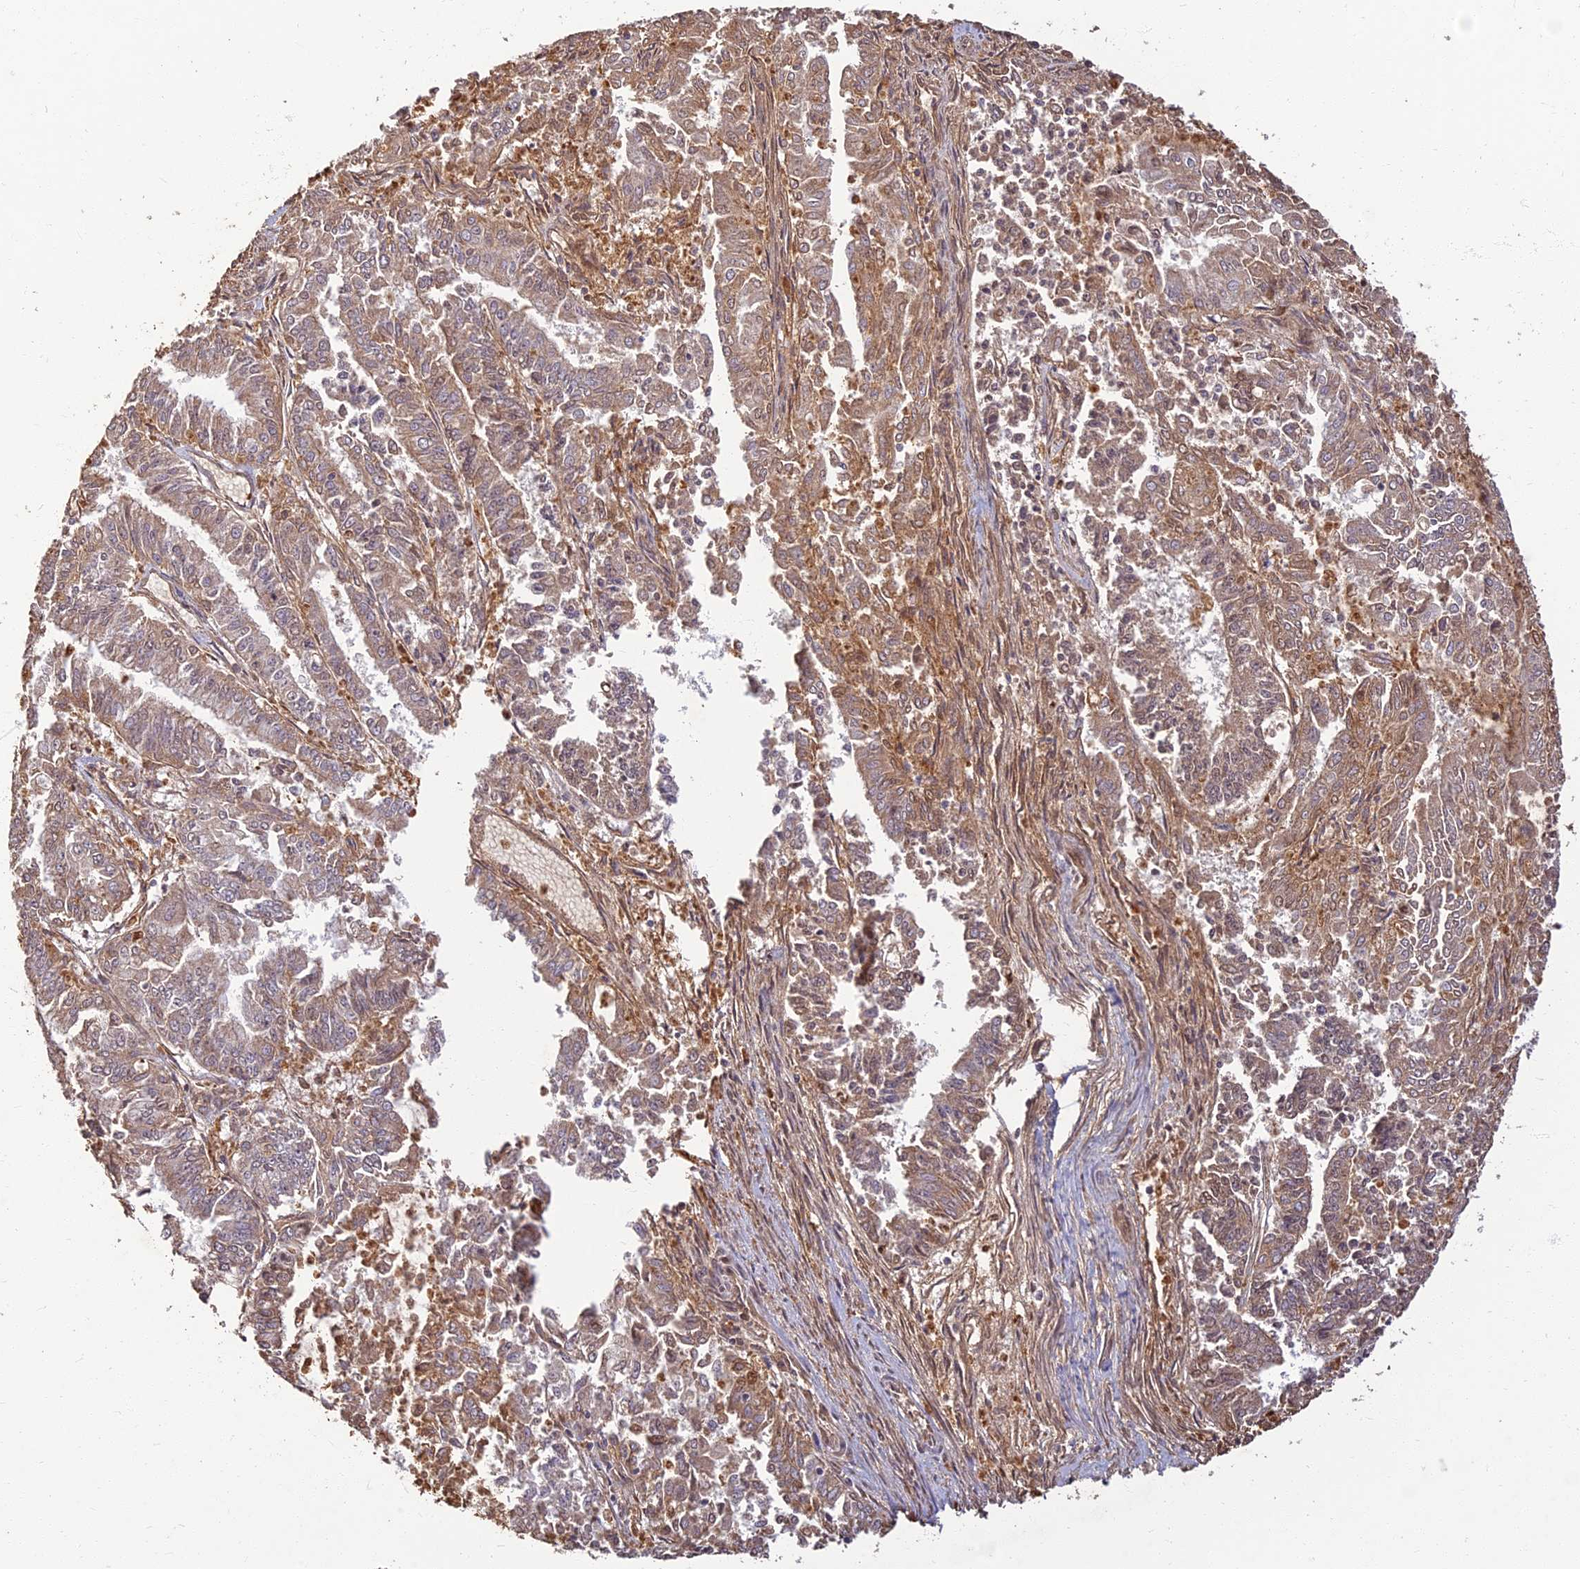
{"staining": {"intensity": "weak", "quantity": "25%-75%", "location": "cytoplasmic/membranous"}, "tissue": "endometrial cancer", "cell_type": "Tumor cells", "image_type": "cancer", "snomed": [{"axis": "morphology", "description": "Adenocarcinoma, NOS"}, {"axis": "topography", "description": "Endometrium"}], "caption": "Weak cytoplasmic/membranous expression for a protein is seen in about 25%-75% of tumor cells of adenocarcinoma (endometrial) using immunohistochemistry.", "gene": "CORO1C", "patient": {"sex": "female", "age": 73}}